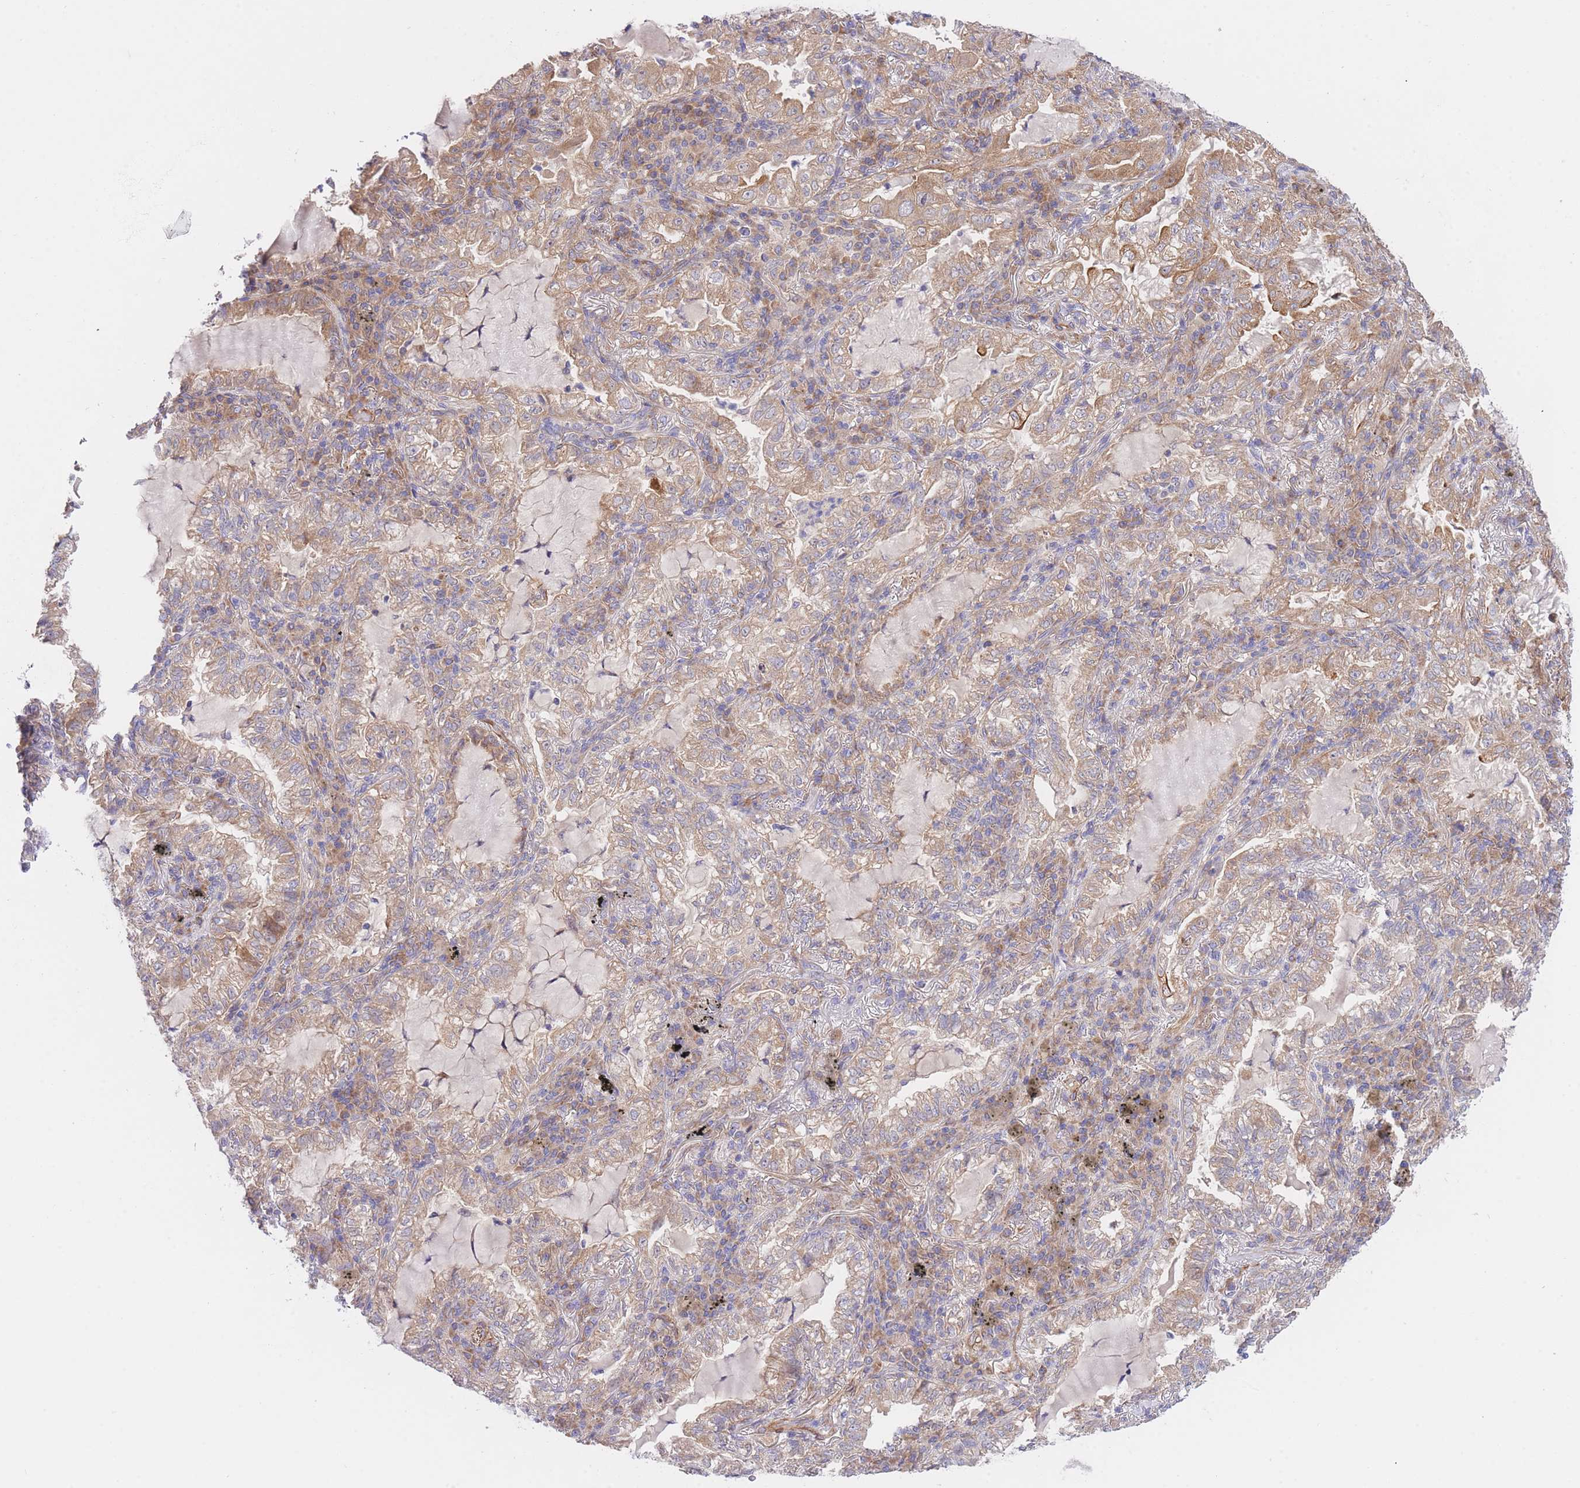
{"staining": {"intensity": "moderate", "quantity": "25%-75%", "location": "cytoplasmic/membranous"}, "tissue": "lung cancer", "cell_type": "Tumor cells", "image_type": "cancer", "snomed": [{"axis": "morphology", "description": "Adenocarcinoma, NOS"}, {"axis": "topography", "description": "Lung"}], "caption": "High-power microscopy captured an IHC image of lung cancer (adenocarcinoma), revealing moderate cytoplasmic/membranous expression in about 25%-75% of tumor cells. The staining was performed using DAB to visualize the protein expression in brown, while the nuclei were stained in blue with hematoxylin (Magnification: 20x).", "gene": "CHAC1", "patient": {"sex": "female", "age": 73}}